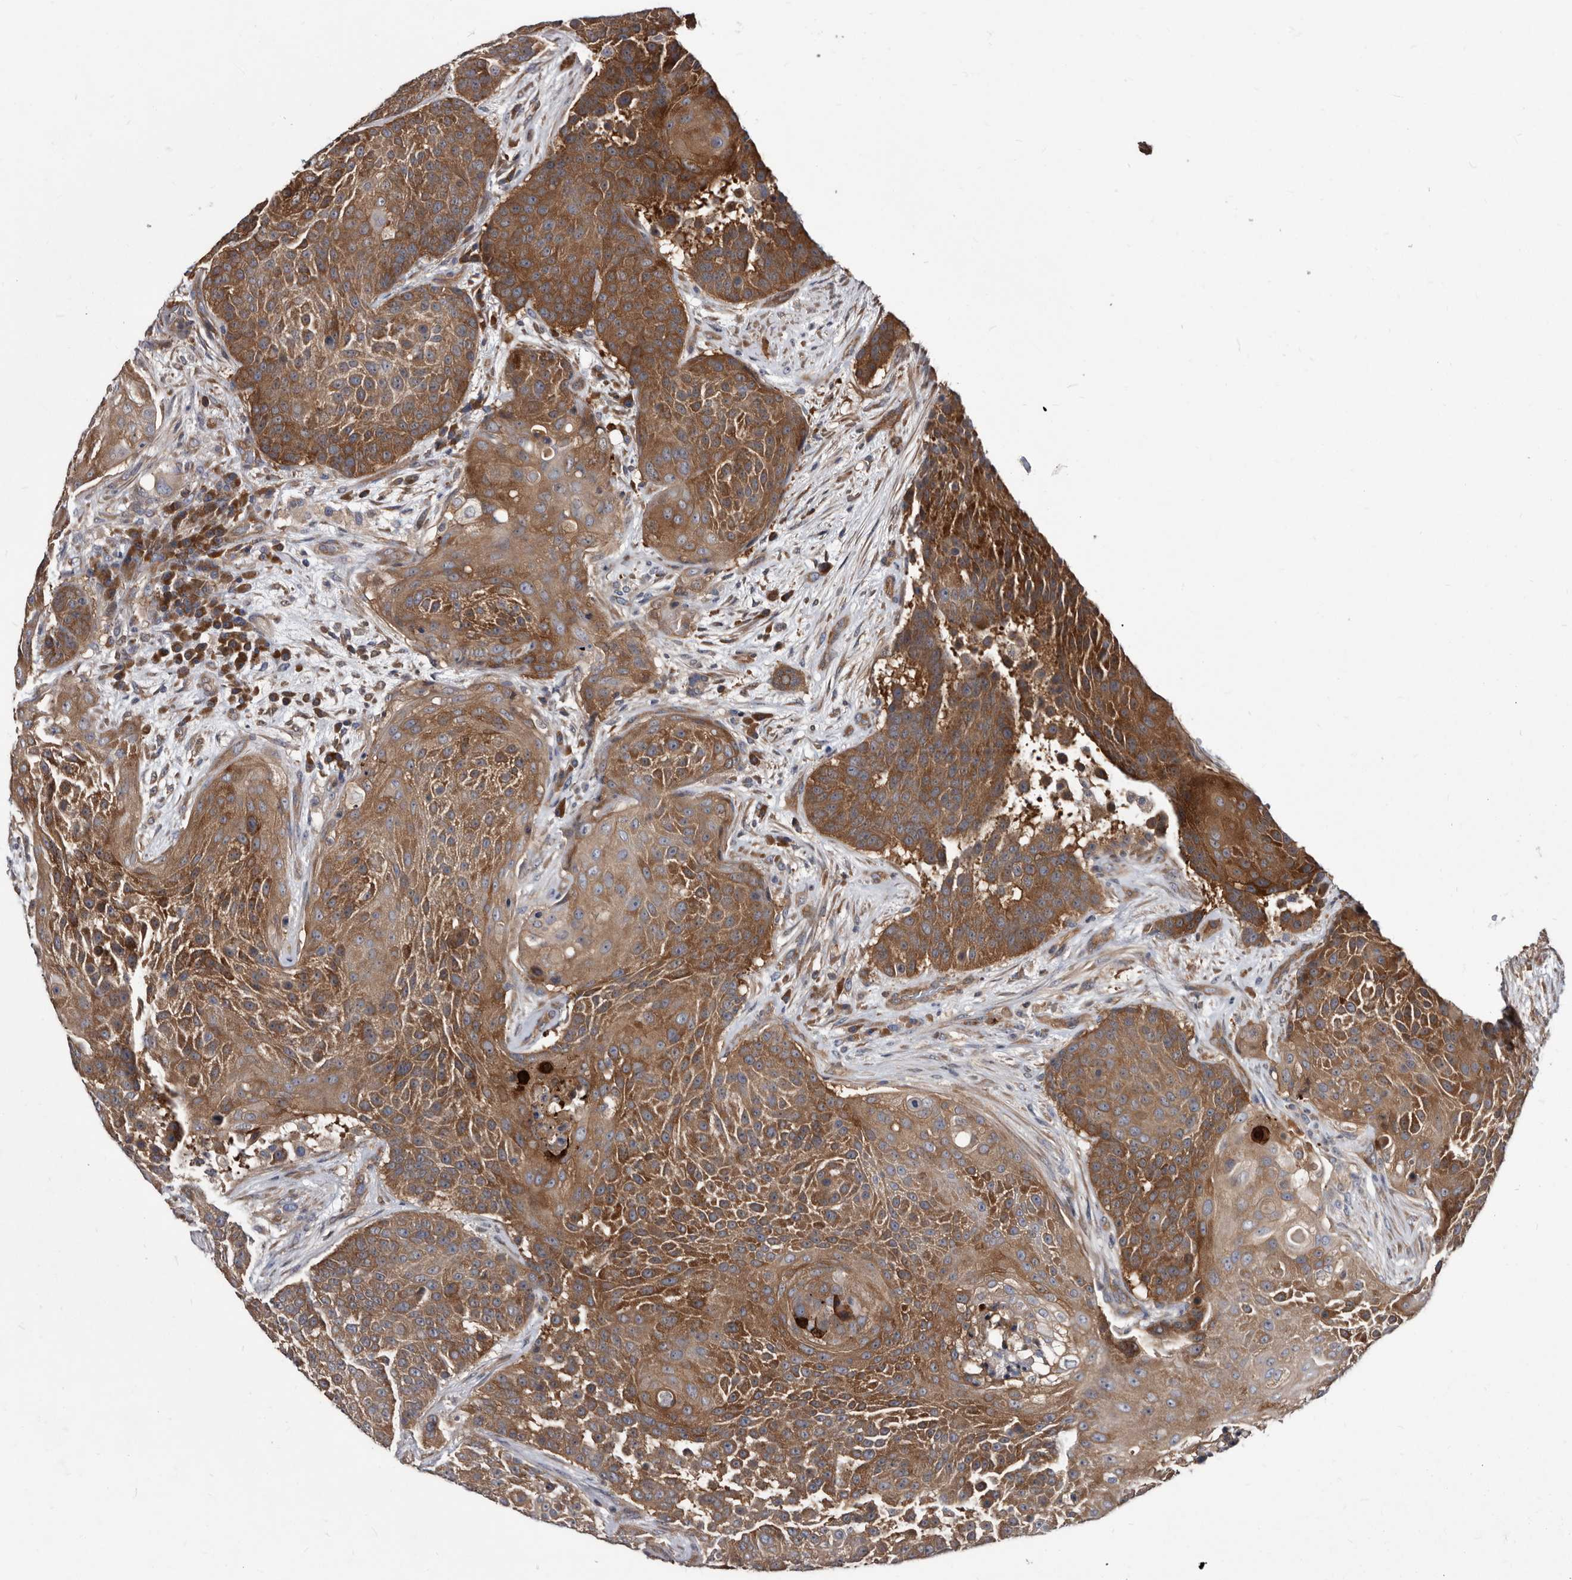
{"staining": {"intensity": "strong", "quantity": ">75%", "location": "cytoplasmic/membranous"}, "tissue": "urothelial cancer", "cell_type": "Tumor cells", "image_type": "cancer", "snomed": [{"axis": "morphology", "description": "Urothelial carcinoma, High grade"}, {"axis": "topography", "description": "Urinary bladder"}], "caption": "IHC histopathology image of urothelial cancer stained for a protein (brown), which demonstrates high levels of strong cytoplasmic/membranous positivity in about >75% of tumor cells.", "gene": "ABCF2", "patient": {"sex": "female", "age": 63}}